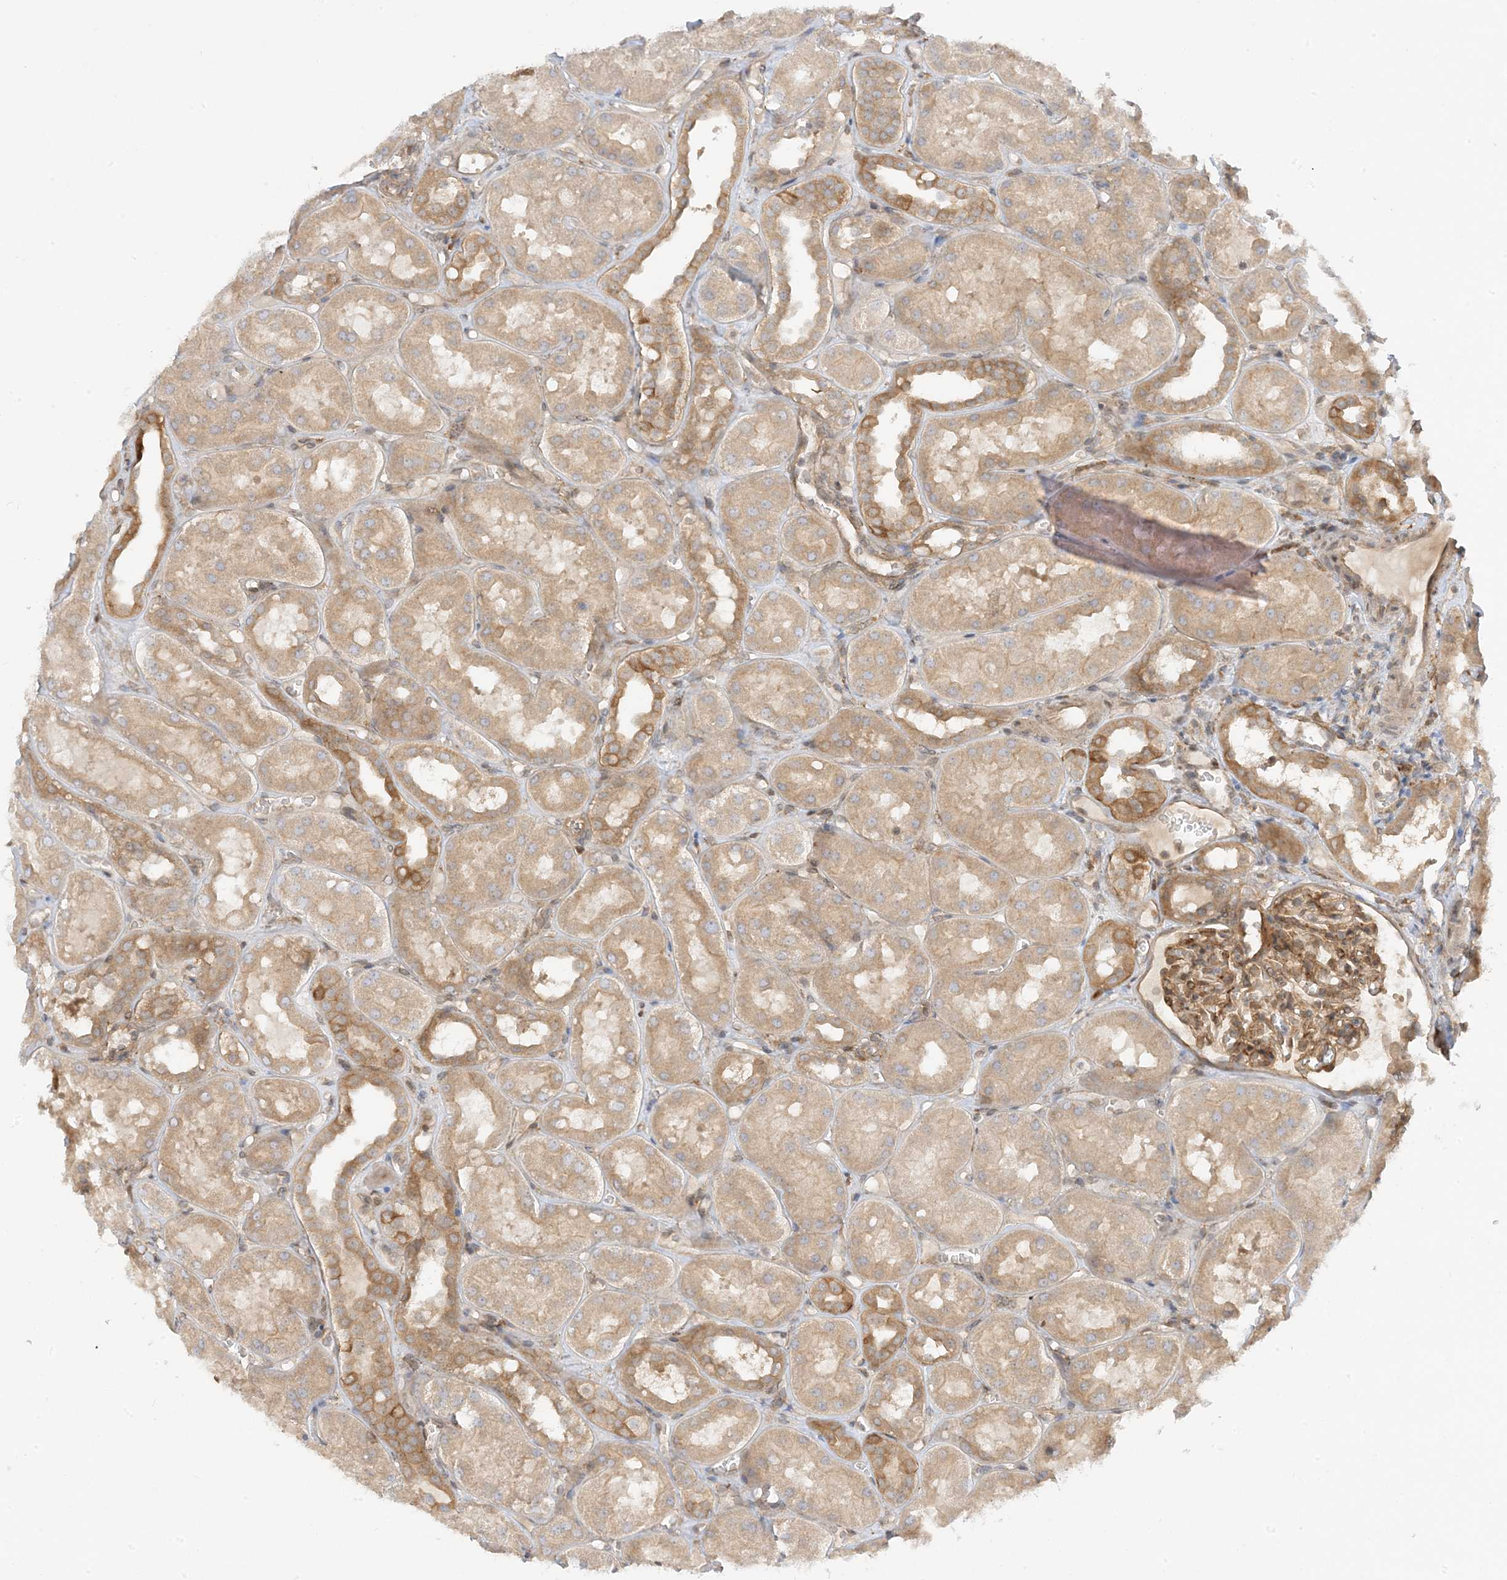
{"staining": {"intensity": "moderate", "quantity": ">75%", "location": "cytoplasmic/membranous"}, "tissue": "kidney", "cell_type": "Cells in glomeruli", "image_type": "normal", "snomed": [{"axis": "morphology", "description": "Normal tissue, NOS"}, {"axis": "topography", "description": "Kidney"}], "caption": "Immunohistochemical staining of benign human kidney displays medium levels of moderate cytoplasmic/membranous positivity in approximately >75% of cells in glomeruli.", "gene": "SCARF2", "patient": {"sex": "male", "age": 16}}